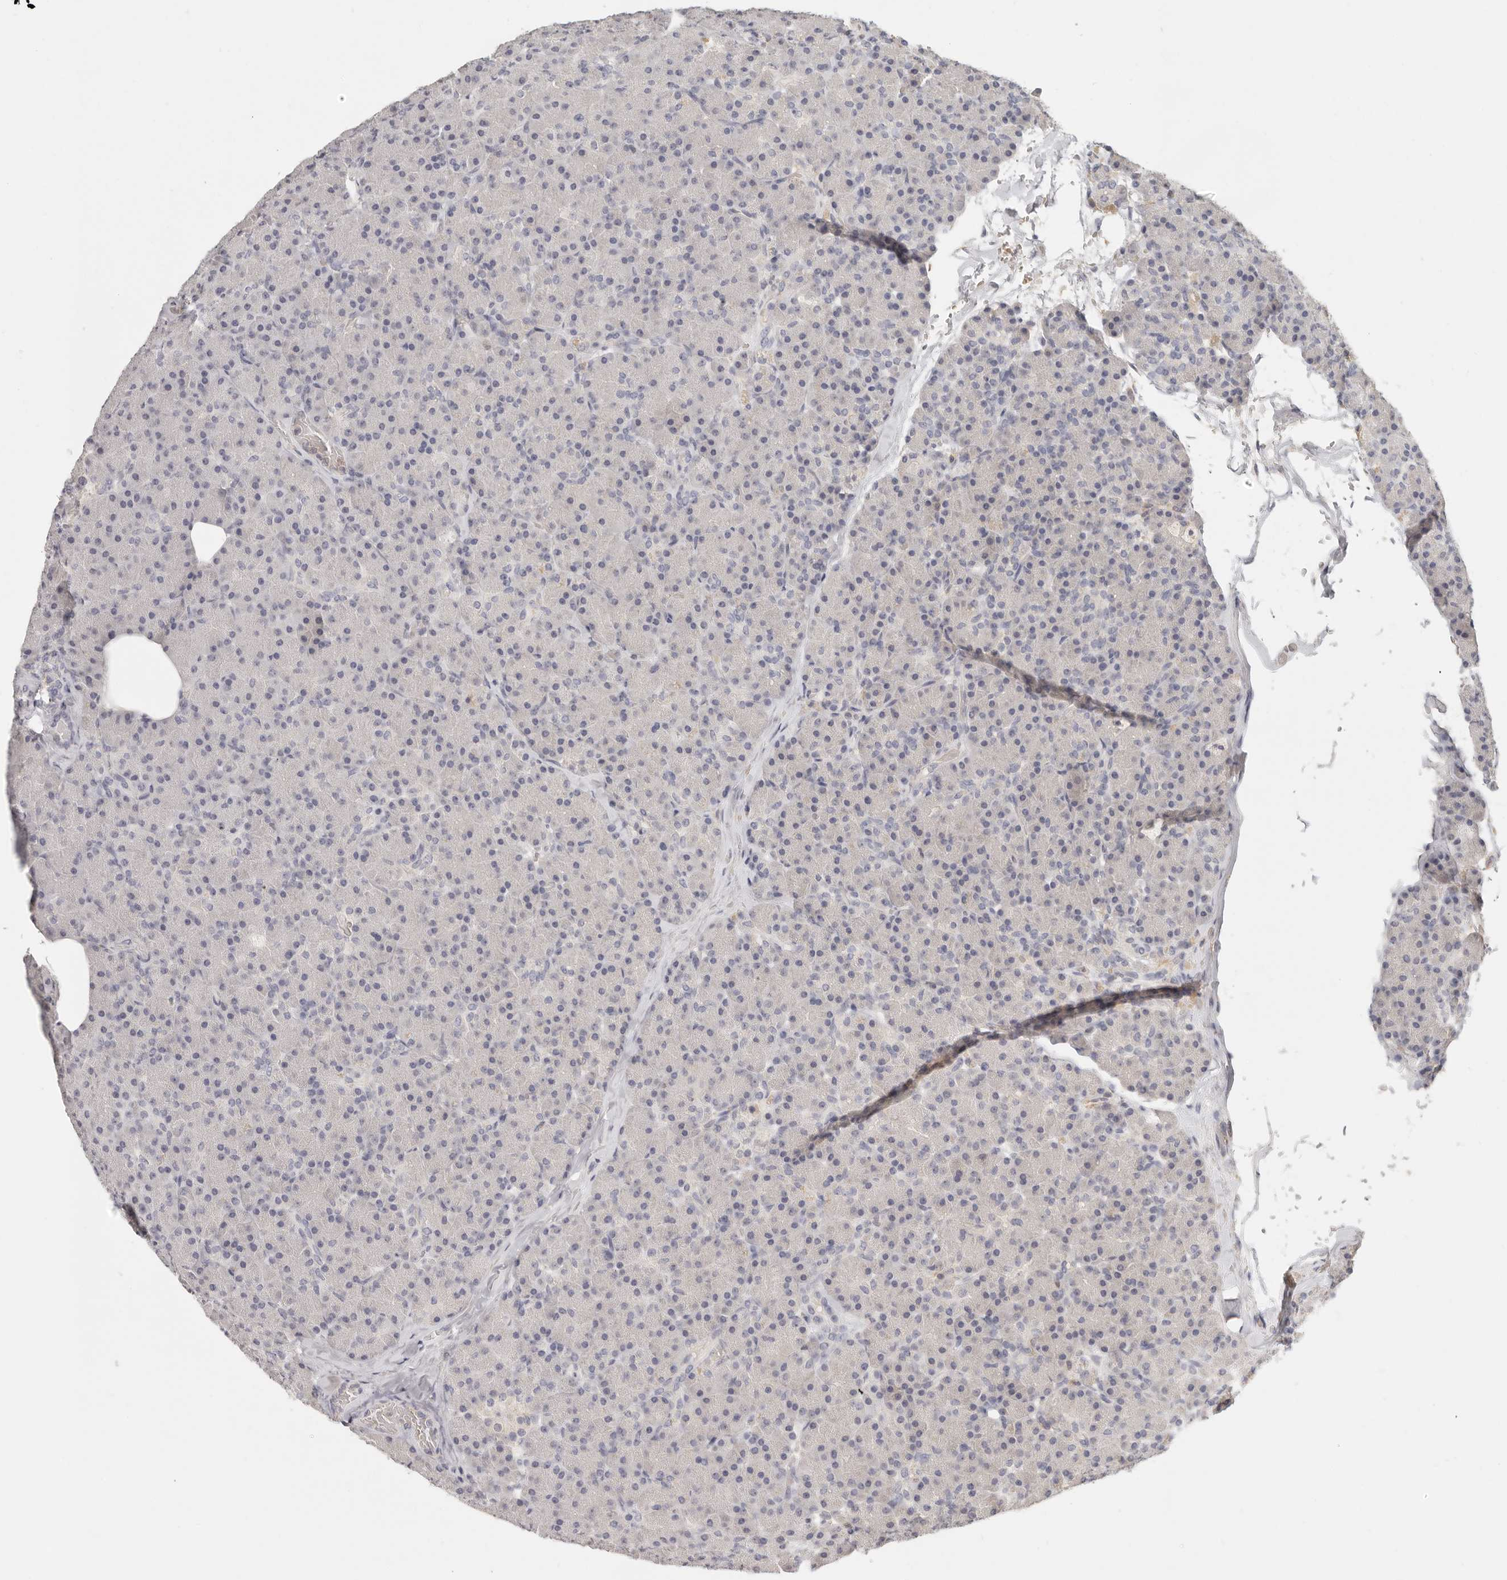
{"staining": {"intensity": "negative", "quantity": "none", "location": "none"}, "tissue": "pancreas", "cell_type": "Exocrine glandular cells", "image_type": "normal", "snomed": [{"axis": "morphology", "description": "Normal tissue, NOS"}, {"axis": "topography", "description": "Pancreas"}], "caption": "Exocrine glandular cells show no significant positivity in normal pancreas.", "gene": "CSK", "patient": {"sex": "female", "age": 43}}